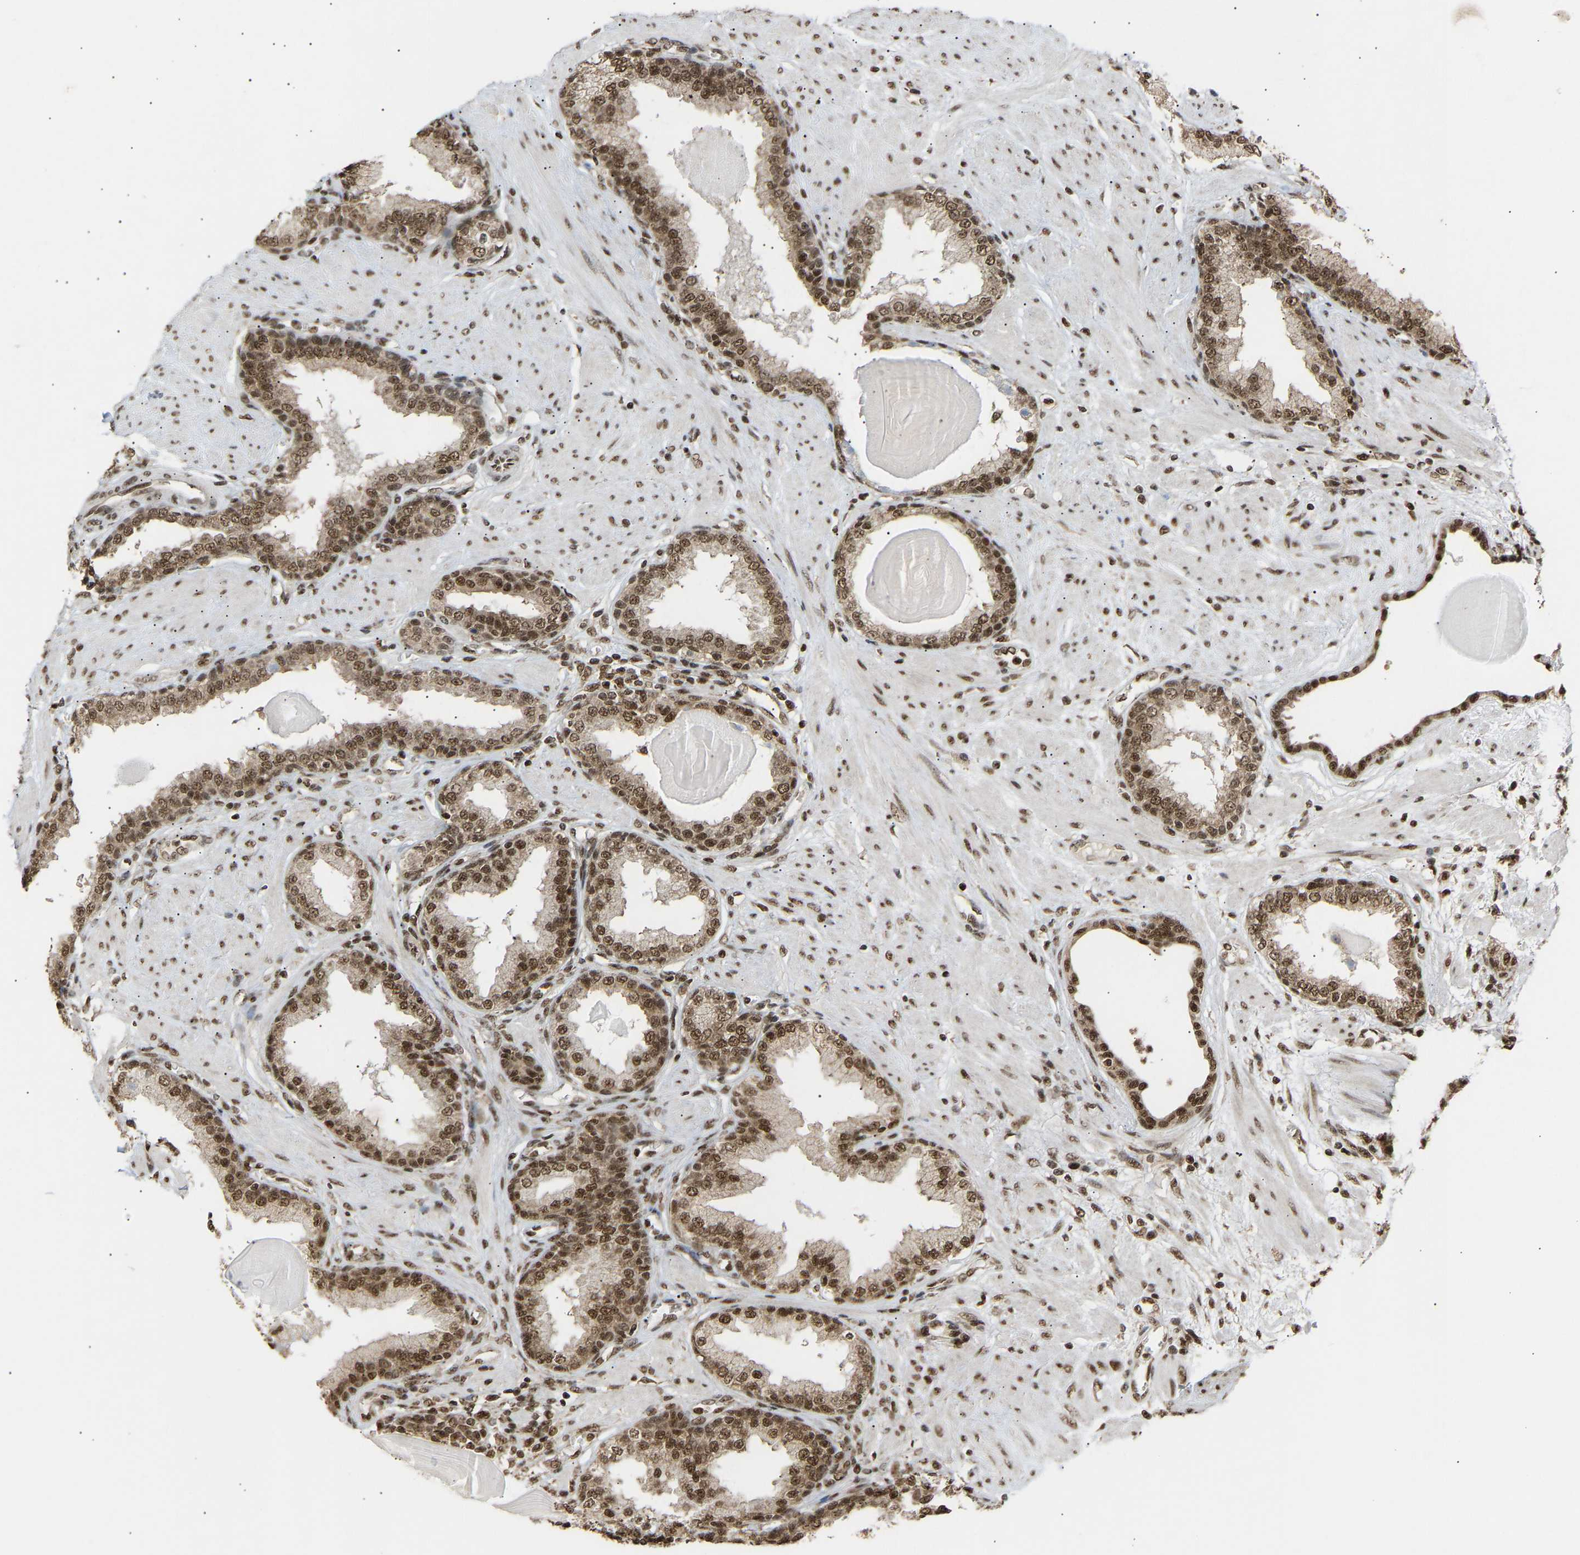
{"staining": {"intensity": "strong", "quantity": ">75%", "location": "cytoplasmic/membranous,nuclear"}, "tissue": "prostate", "cell_type": "Glandular cells", "image_type": "normal", "snomed": [{"axis": "morphology", "description": "Normal tissue, NOS"}, {"axis": "topography", "description": "Prostate"}], "caption": "This histopathology image exhibits immunohistochemistry (IHC) staining of benign human prostate, with high strong cytoplasmic/membranous,nuclear expression in about >75% of glandular cells.", "gene": "ALYREF", "patient": {"sex": "male", "age": 51}}